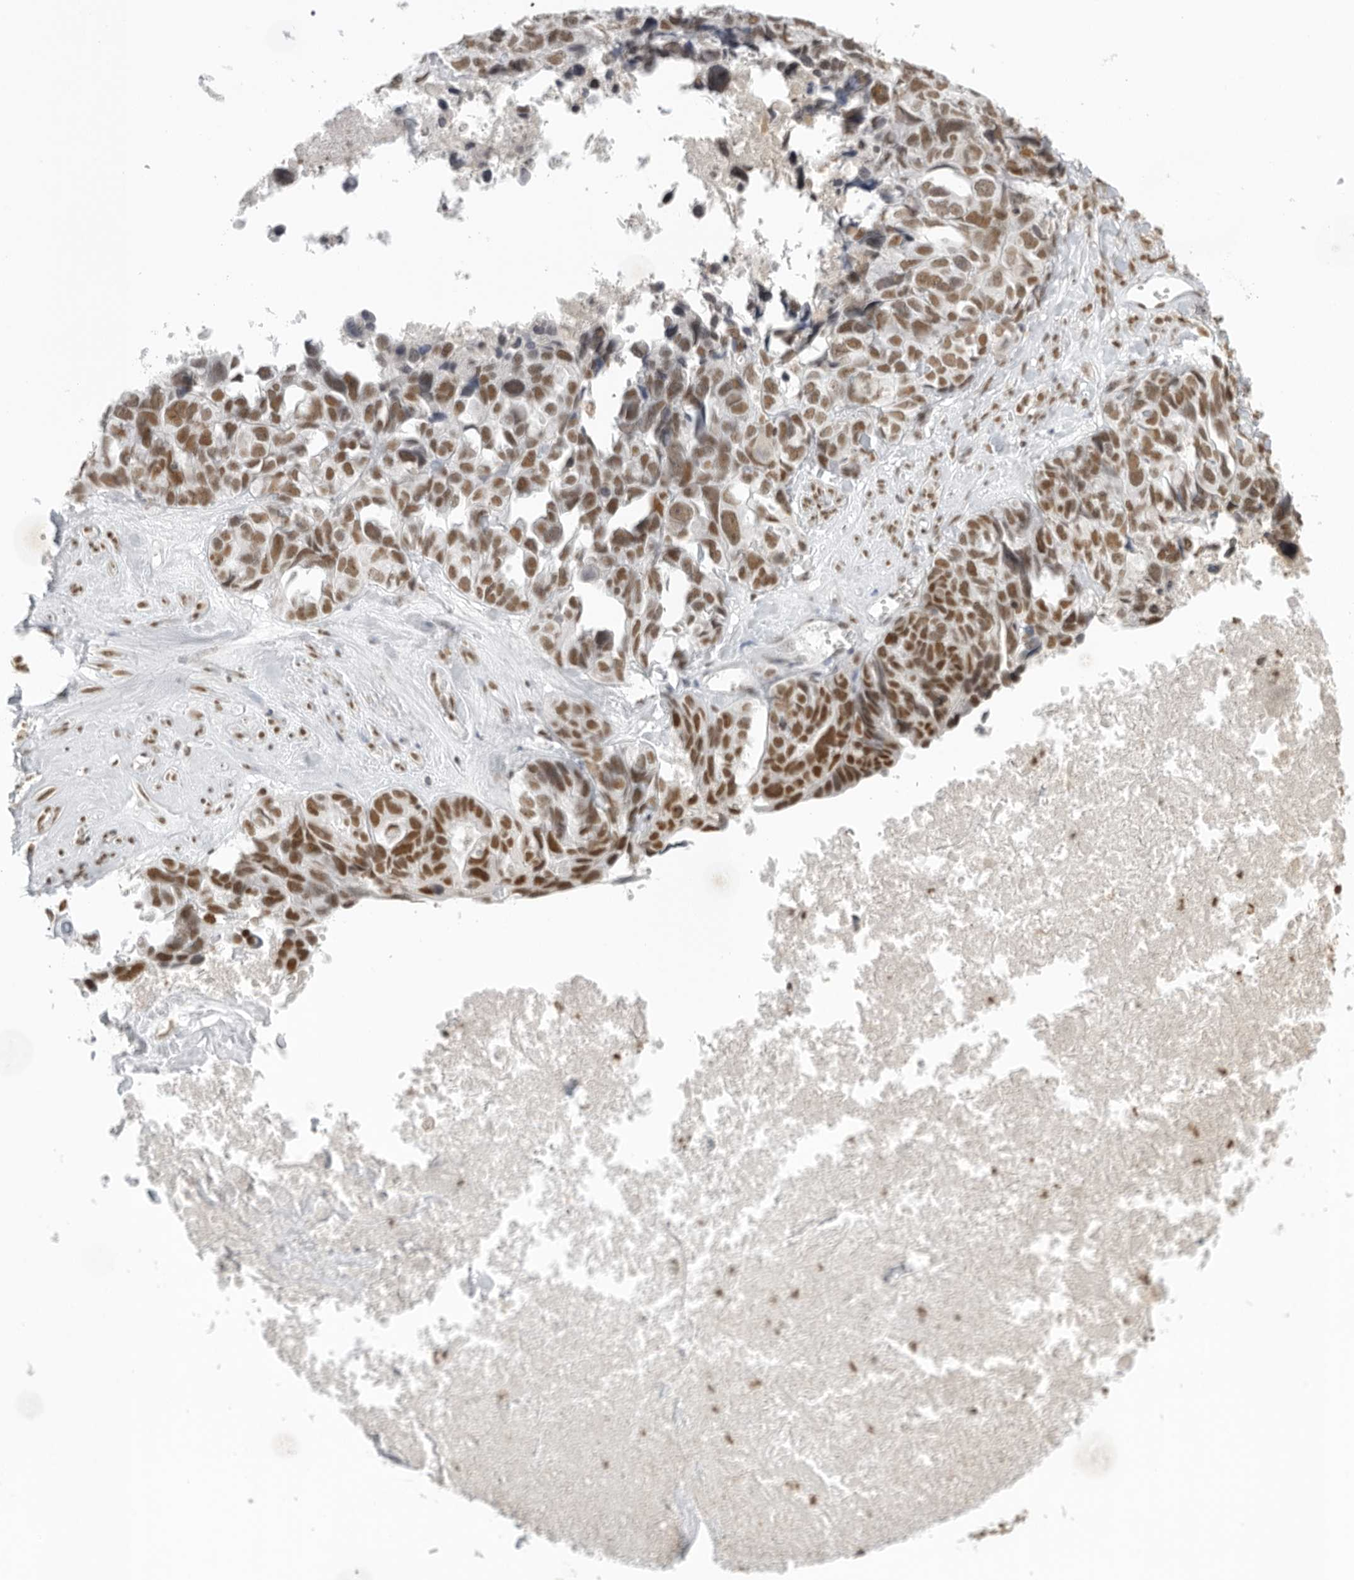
{"staining": {"intensity": "moderate", "quantity": ">75%", "location": "nuclear"}, "tissue": "ovarian cancer", "cell_type": "Tumor cells", "image_type": "cancer", "snomed": [{"axis": "morphology", "description": "Cystadenocarcinoma, serous, NOS"}, {"axis": "topography", "description": "Ovary"}], "caption": "Tumor cells demonstrate medium levels of moderate nuclear positivity in approximately >75% of cells in human ovarian serous cystadenocarcinoma.", "gene": "RPA2", "patient": {"sex": "female", "age": 79}}